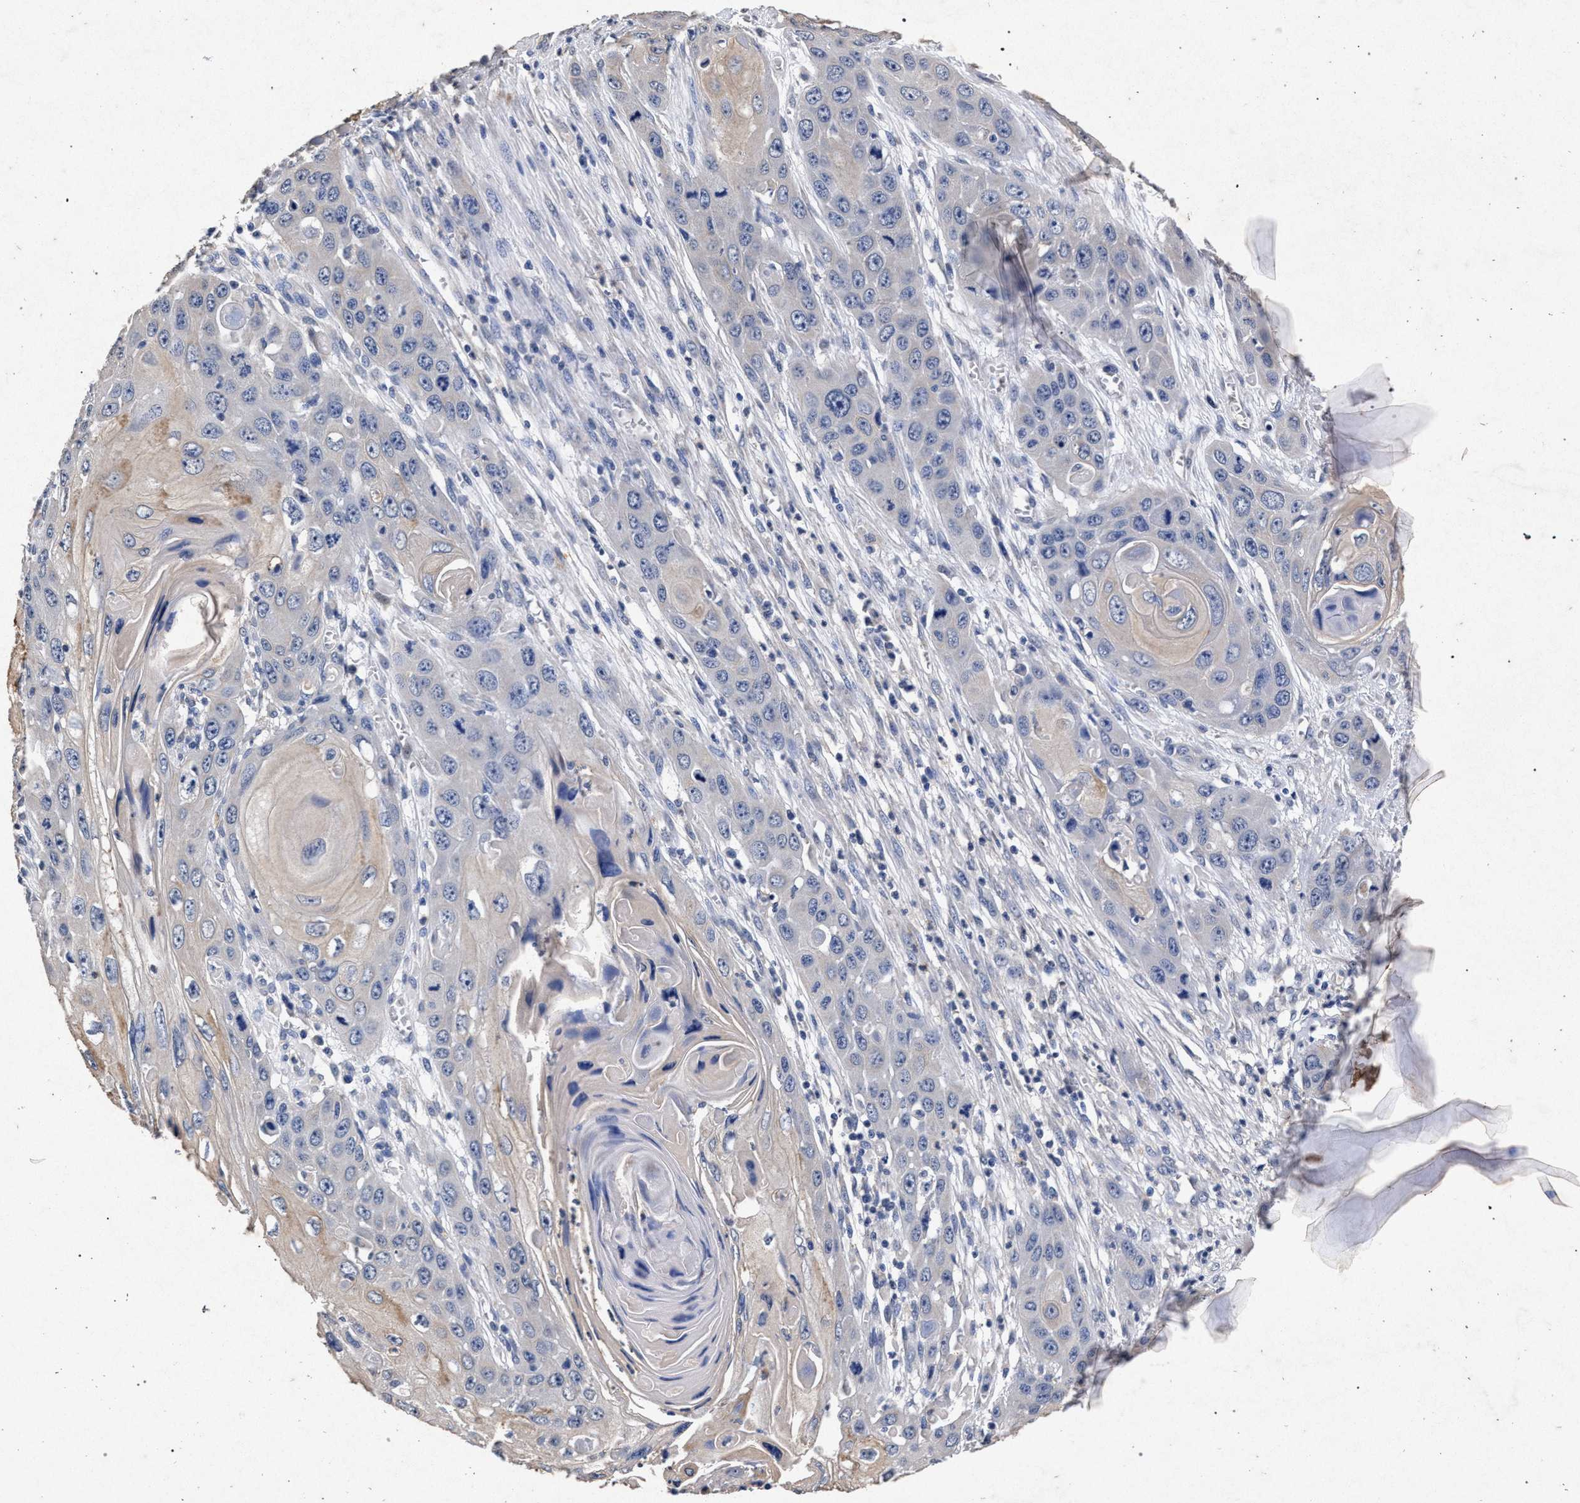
{"staining": {"intensity": "weak", "quantity": "<25%", "location": "cytoplasmic/membranous"}, "tissue": "skin cancer", "cell_type": "Tumor cells", "image_type": "cancer", "snomed": [{"axis": "morphology", "description": "Squamous cell carcinoma, NOS"}, {"axis": "topography", "description": "Skin"}], "caption": "Histopathology image shows no significant protein expression in tumor cells of skin cancer.", "gene": "ATP1A2", "patient": {"sex": "male", "age": 55}}